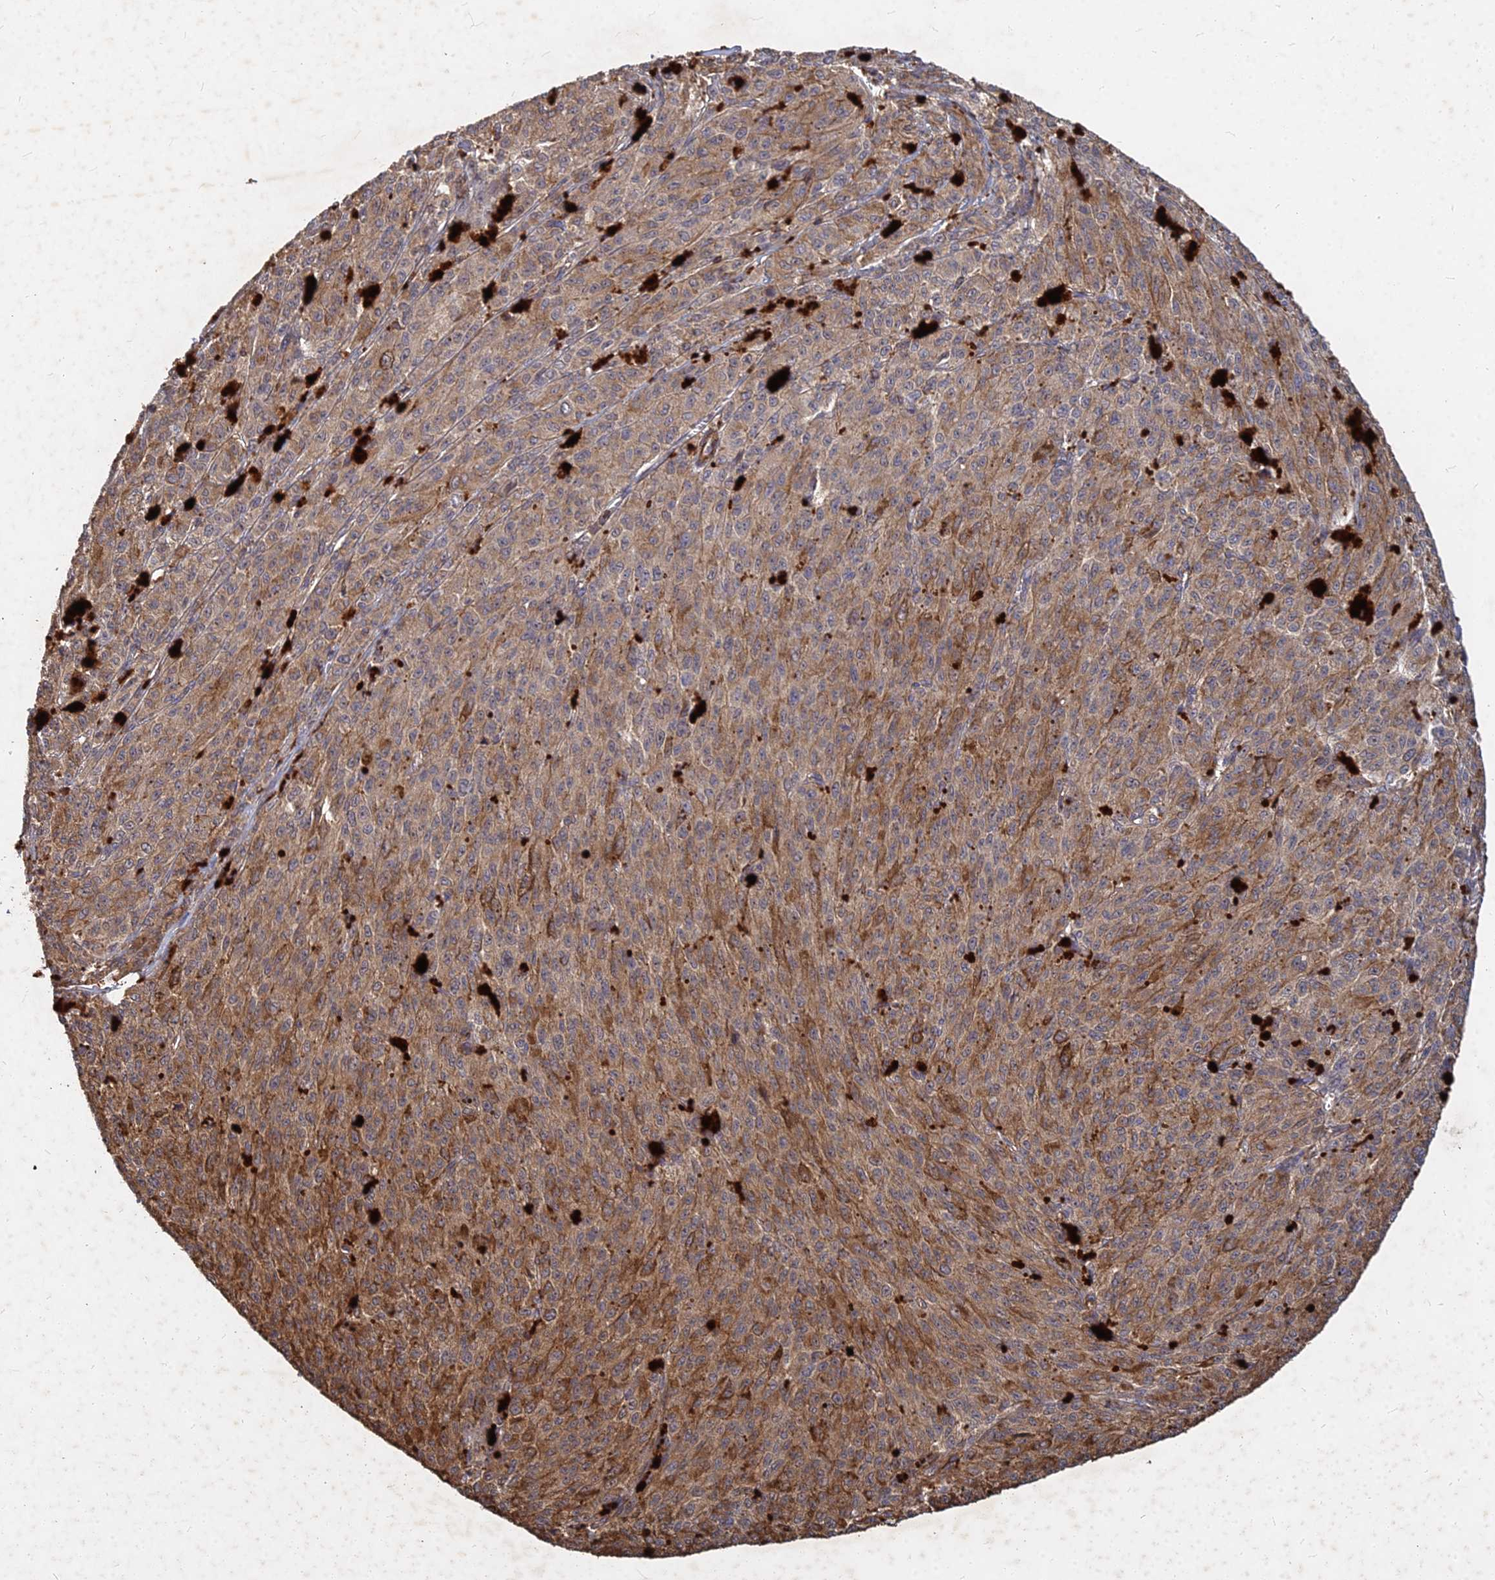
{"staining": {"intensity": "moderate", "quantity": ">75%", "location": "cytoplasmic/membranous"}, "tissue": "melanoma", "cell_type": "Tumor cells", "image_type": "cancer", "snomed": [{"axis": "morphology", "description": "Malignant melanoma, NOS"}, {"axis": "topography", "description": "Skin"}], "caption": "Immunohistochemistry of melanoma displays medium levels of moderate cytoplasmic/membranous positivity in approximately >75% of tumor cells.", "gene": "UBE2W", "patient": {"sex": "female", "age": 52}}